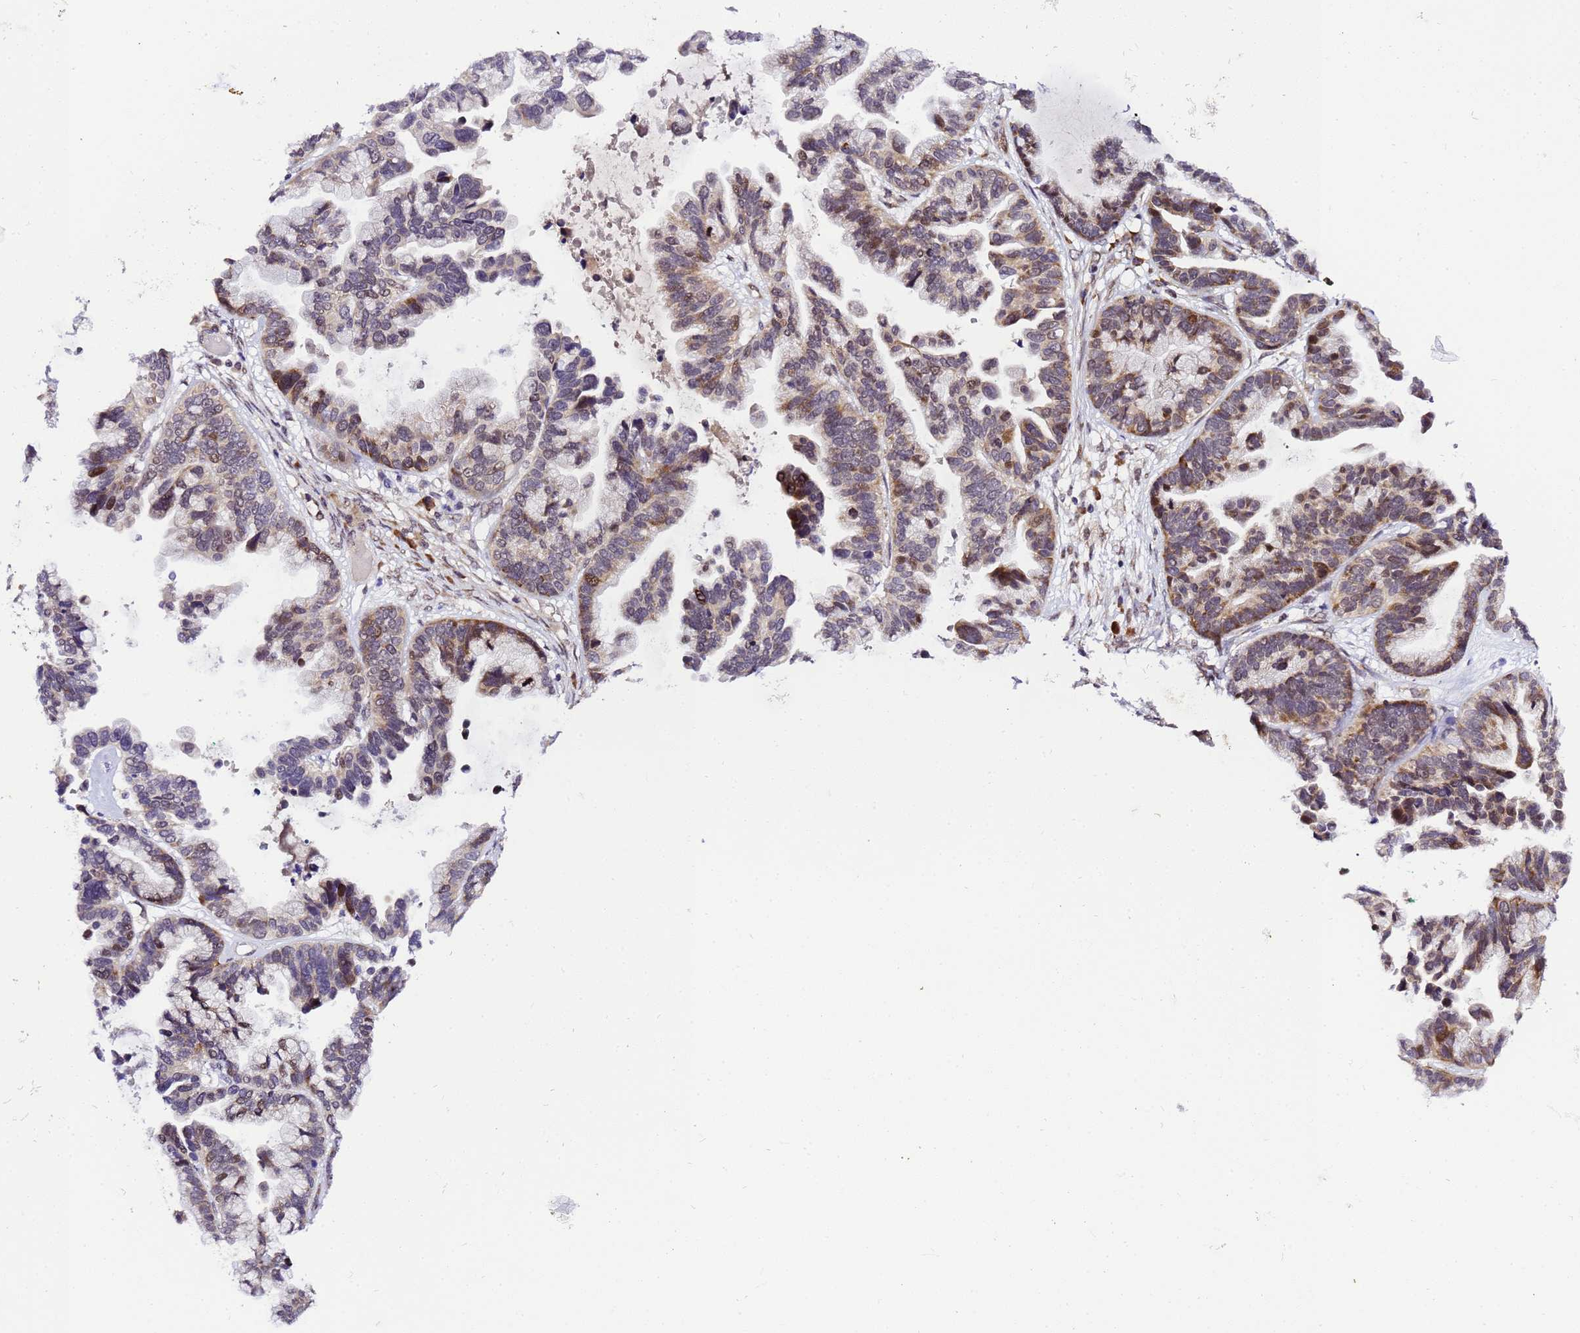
{"staining": {"intensity": "moderate", "quantity": "25%-75%", "location": "cytoplasmic/membranous,nuclear"}, "tissue": "ovarian cancer", "cell_type": "Tumor cells", "image_type": "cancer", "snomed": [{"axis": "morphology", "description": "Cystadenocarcinoma, serous, NOS"}, {"axis": "topography", "description": "Ovary"}], "caption": "This is a photomicrograph of immunohistochemistry staining of serous cystadenocarcinoma (ovarian), which shows moderate positivity in the cytoplasmic/membranous and nuclear of tumor cells.", "gene": "SLX4IP", "patient": {"sex": "female", "age": 56}}